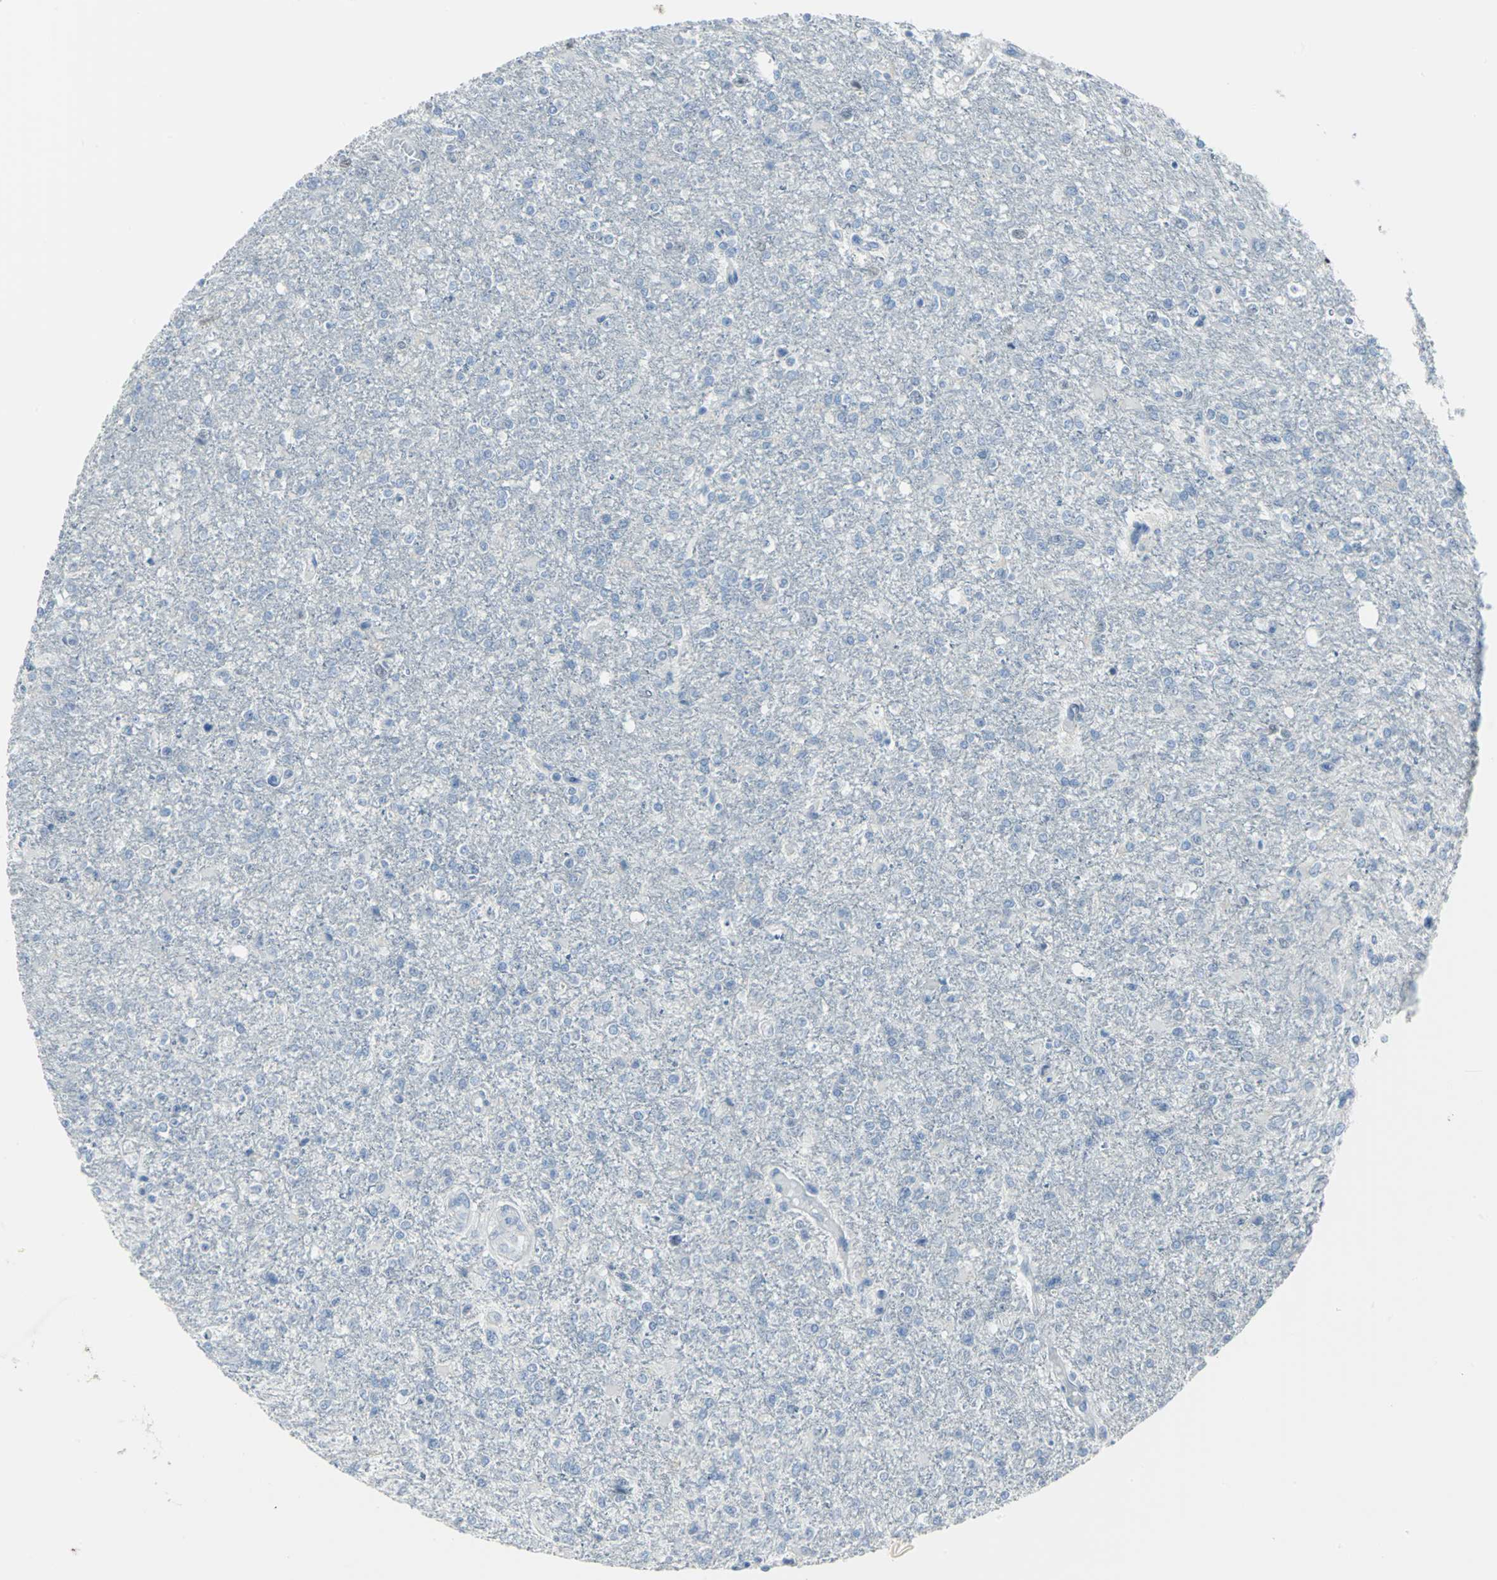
{"staining": {"intensity": "negative", "quantity": "none", "location": "none"}, "tissue": "glioma", "cell_type": "Tumor cells", "image_type": "cancer", "snomed": [{"axis": "morphology", "description": "Glioma, malignant, High grade"}, {"axis": "topography", "description": "Cerebral cortex"}], "caption": "Histopathology image shows no protein expression in tumor cells of glioma tissue.", "gene": "MCM3", "patient": {"sex": "male", "age": 76}}